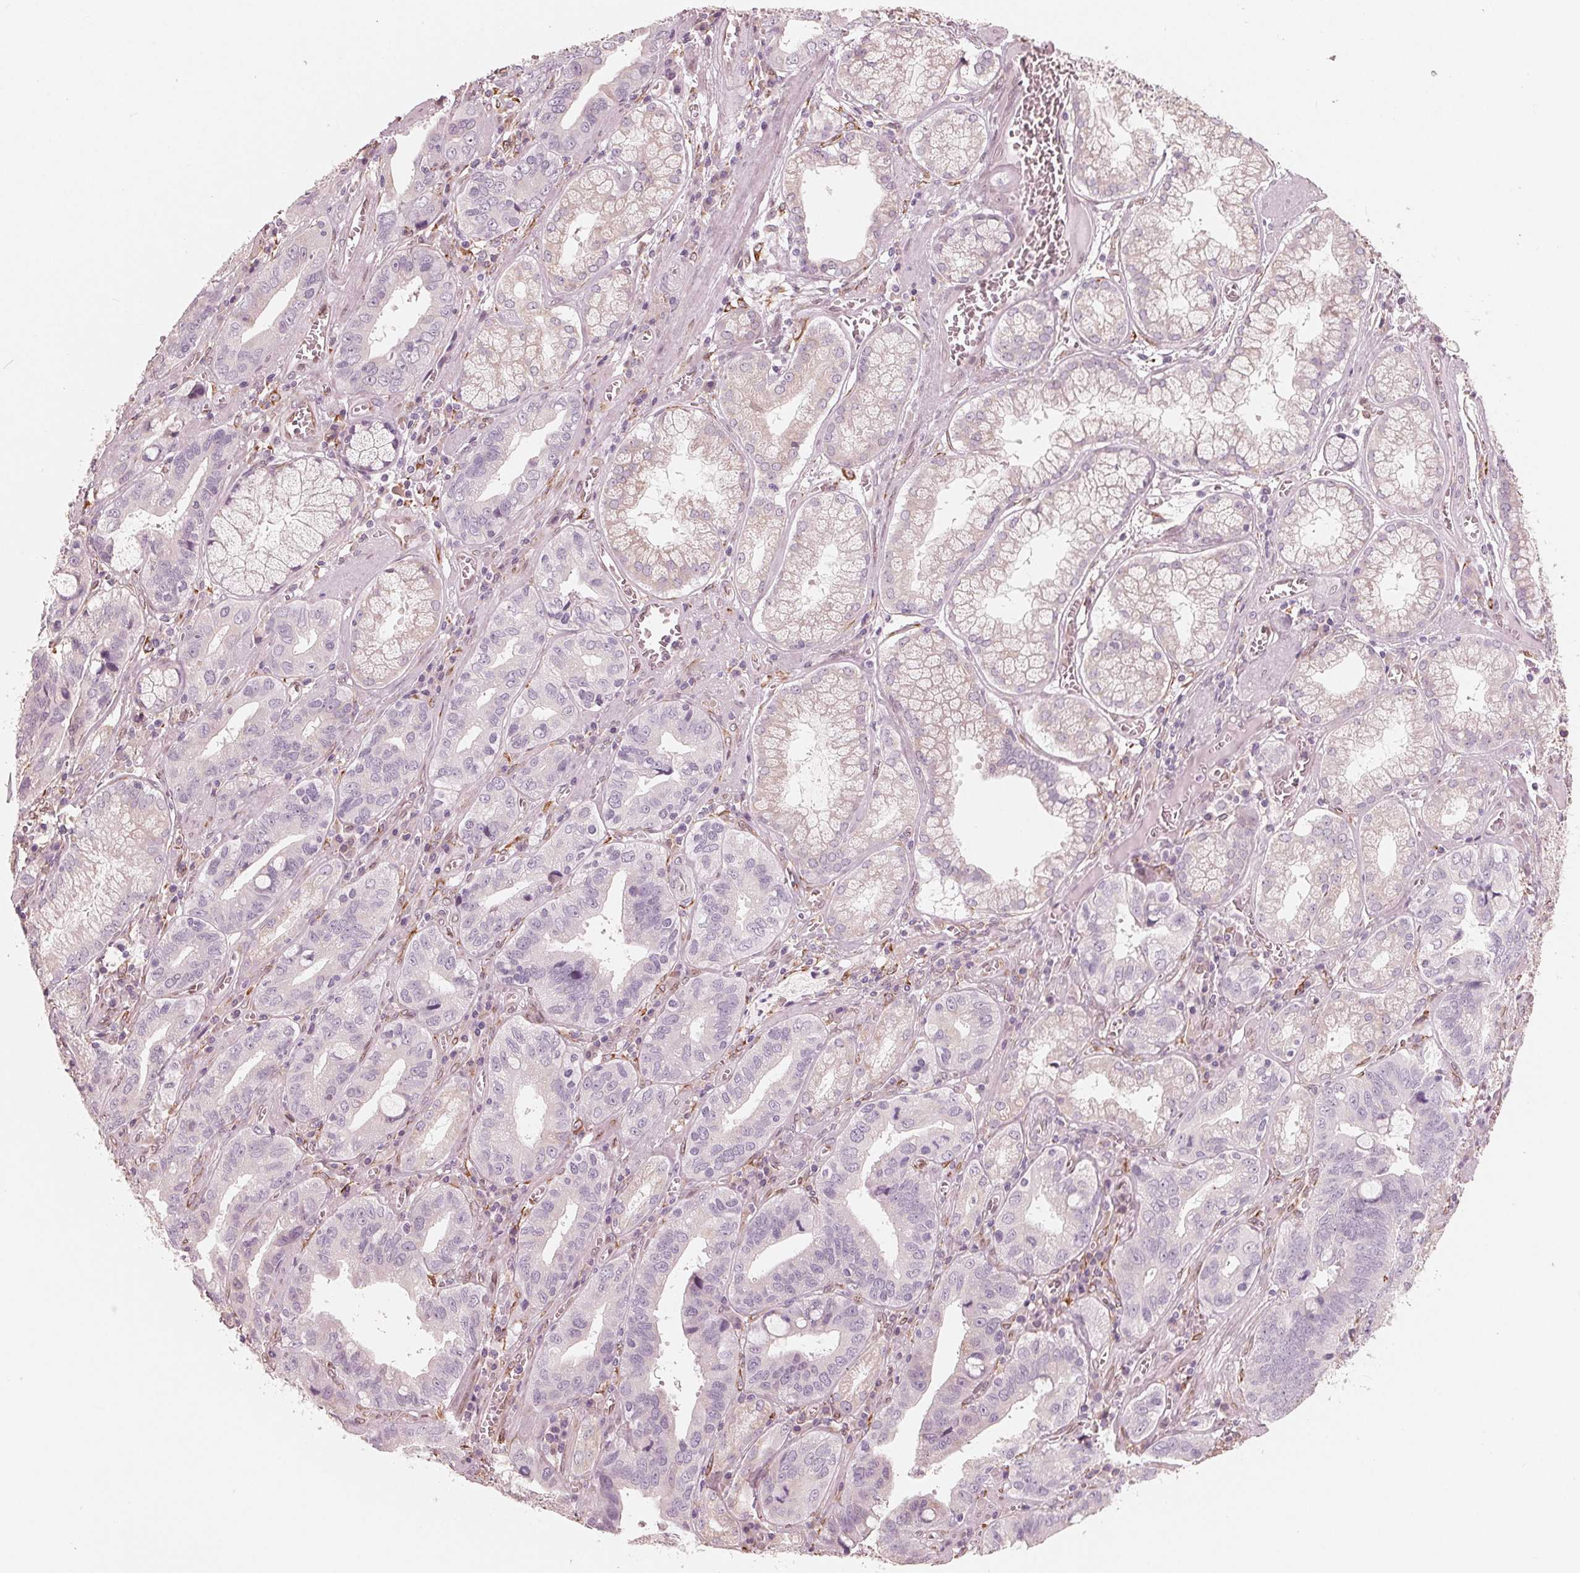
{"staining": {"intensity": "negative", "quantity": "none", "location": "none"}, "tissue": "stomach cancer", "cell_type": "Tumor cells", "image_type": "cancer", "snomed": [{"axis": "morphology", "description": "Adenocarcinoma, NOS"}, {"axis": "topography", "description": "Stomach, lower"}], "caption": "This micrograph is of stomach adenocarcinoma stained with IHC to label a protein in brown with the nuclei are counter-stained blue. There is no expression in tumor cells.", "gene": "IKBIP", "patient": {"sex": "female", "age": 76}}